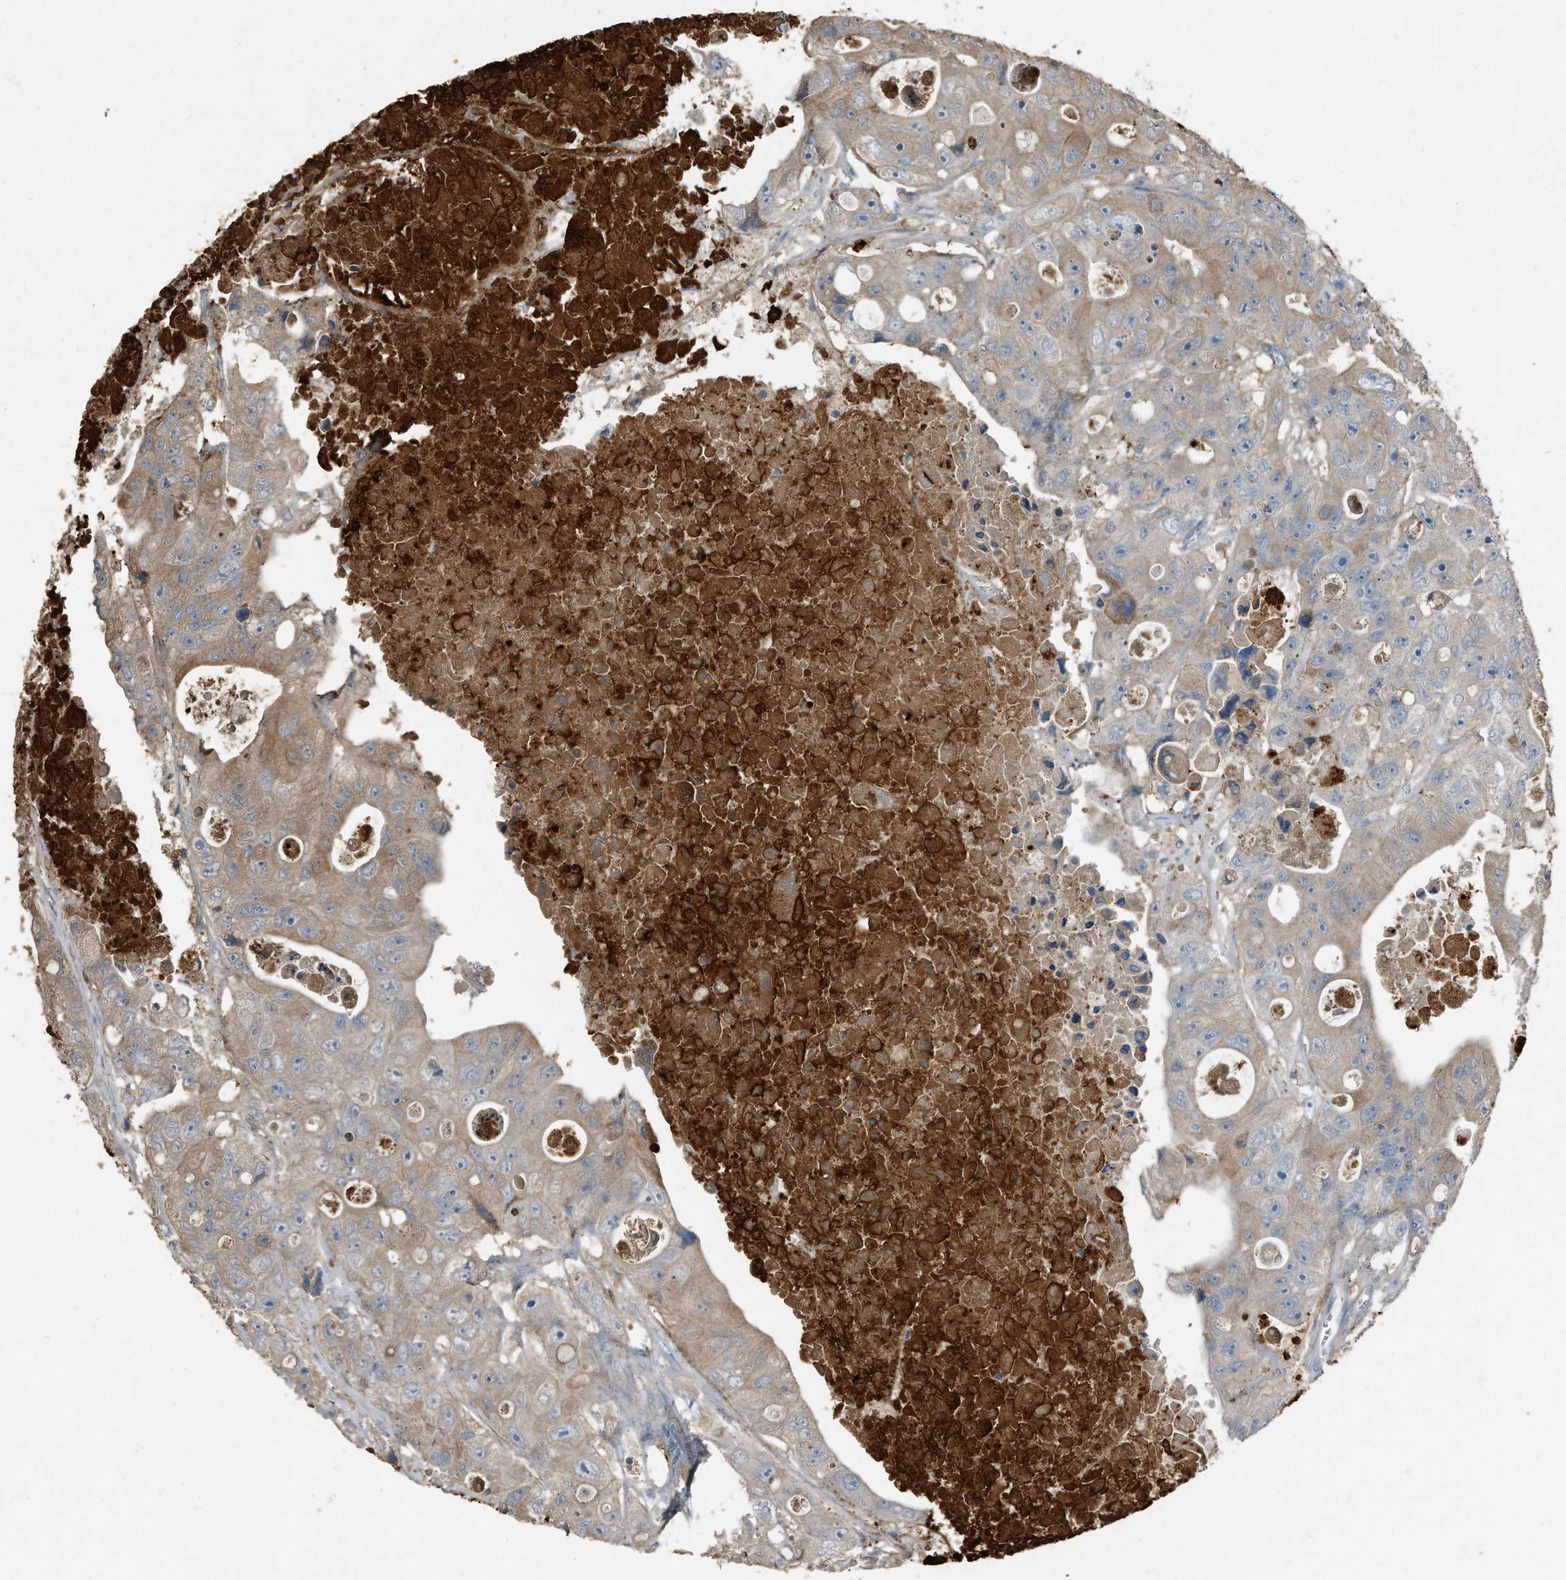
{"staining": {"intensity": "weak", "quantity": "25%-75%", "location": "cytoplasmic/membranous"}, "tissue": "colorectal cancer", "cell_type": "Tumor cells", "image_type": "cancer", "snomed": [{"axis": "morphology", "description": "Adenocarcinoma, NOS"}, {"axis": "topography", "description": "Colon"}], "caption": "Colorectal cancer tissue shows weak cytoplasmic/membranous expression in approximately 25%-75% of tumor cells (DAB (3,3'-diaminobenzidine) IHC with brightfield microscopy, high magnification).", "gene": "C9", "patient": {"sex": "female", "age": 46}}